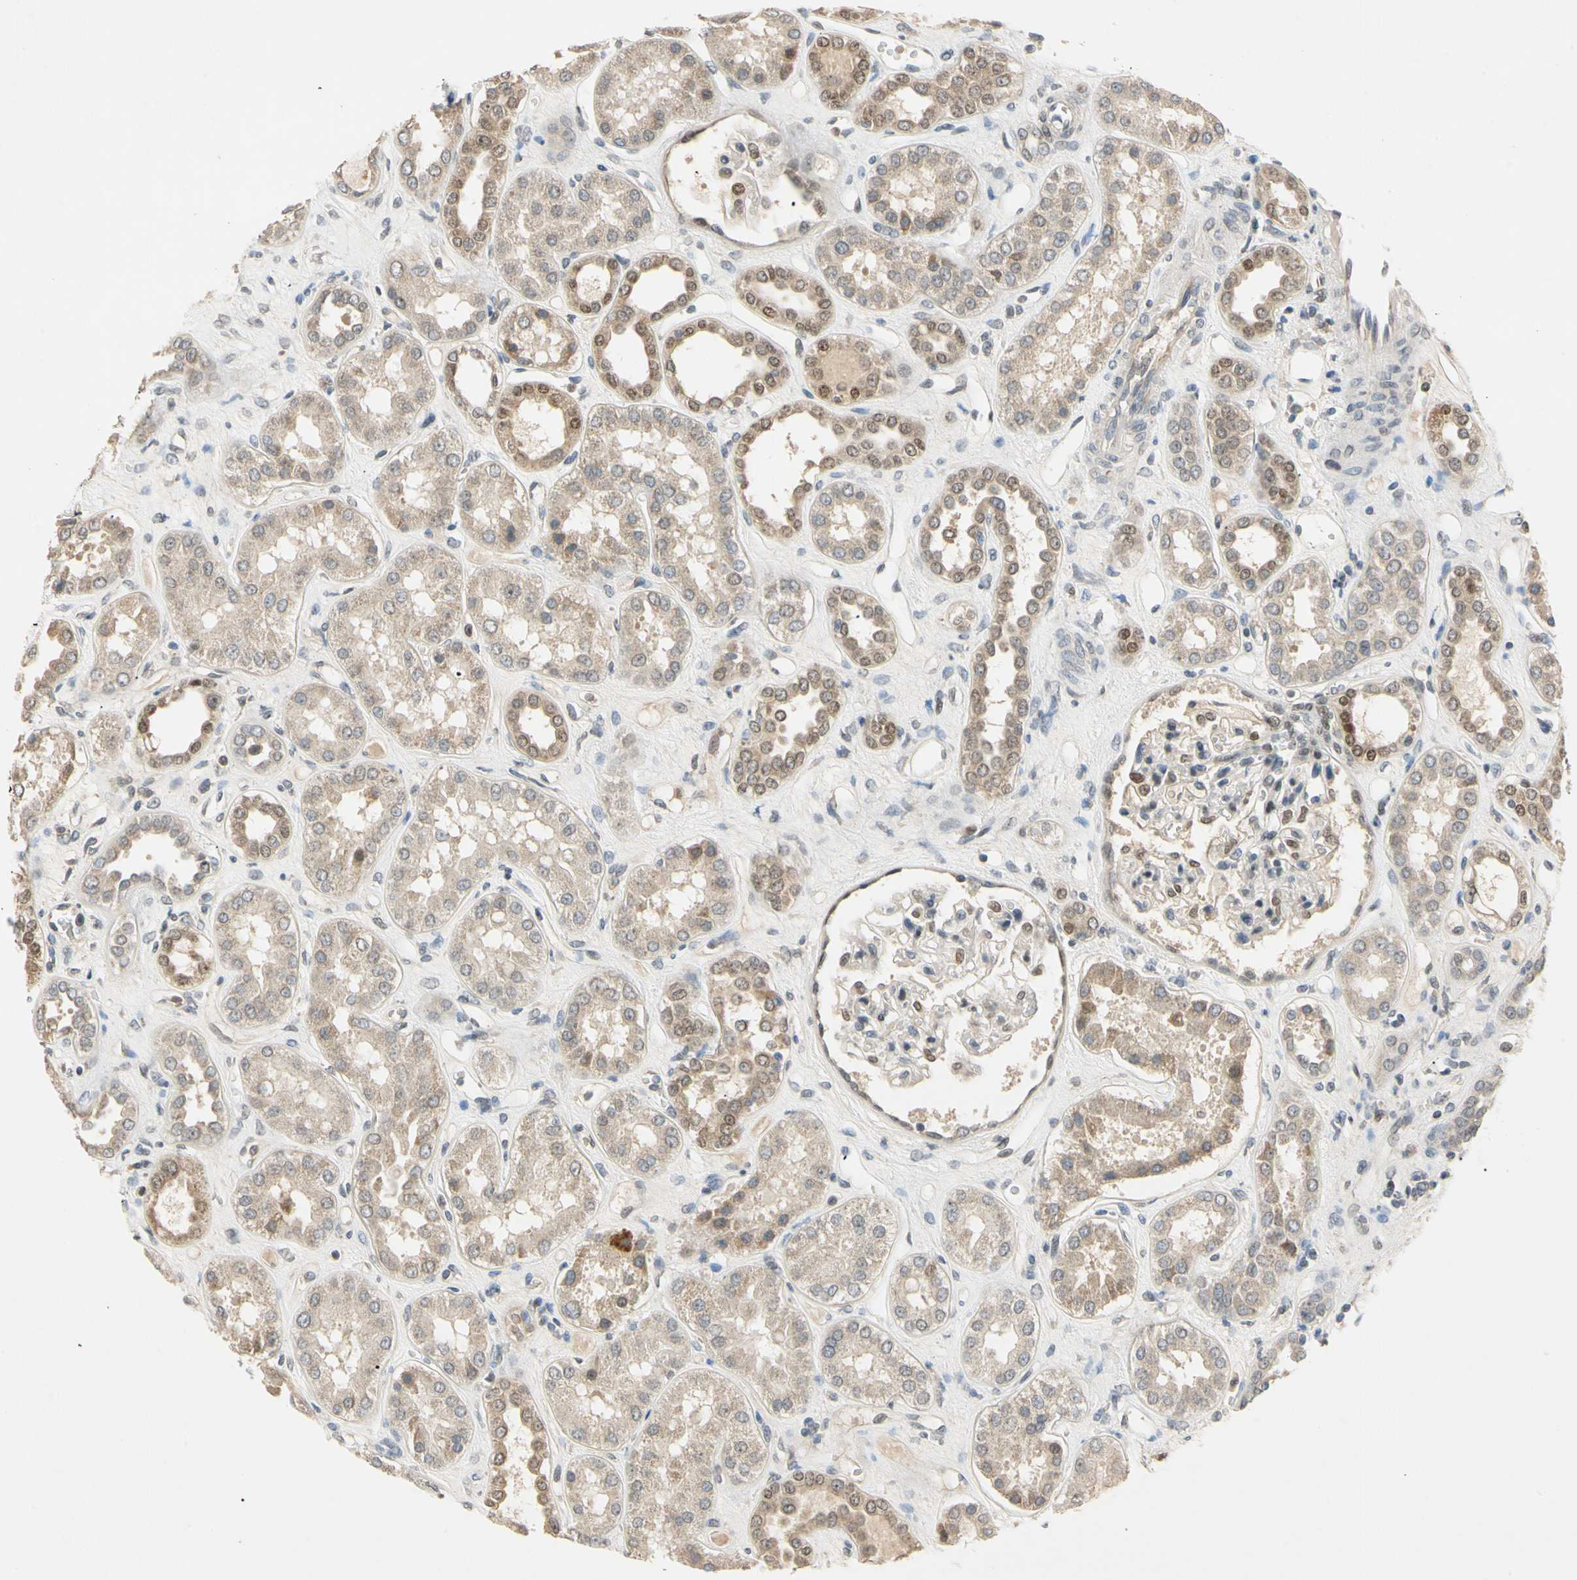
{"staining": {"intensity": "weak", "quantity": "<25%", "location": "nuclear"}, "tissue": "kidney", "cell_type": "Cells in glomeruli", "image_type": "normal", "snomed": [{"axis": "morphology", "description": "Normal tissue, NOS"}, {"axis": "topography", "description": "Kidney"}], "caption": "A high-resolution photomicrograph shows immunohistochemistry staining of benign kidney, which exhibits no significant positivity in cells in glomeruli. The staining was performed using DAB (3,3'-diaminobenzidine) to visualize the protein expression in brown, while the nuclei were stained in blue with hematoxylin (Magnification: 20x).", "gene": "RIOX2", "patient": {"sex": "male", "age": 59}}